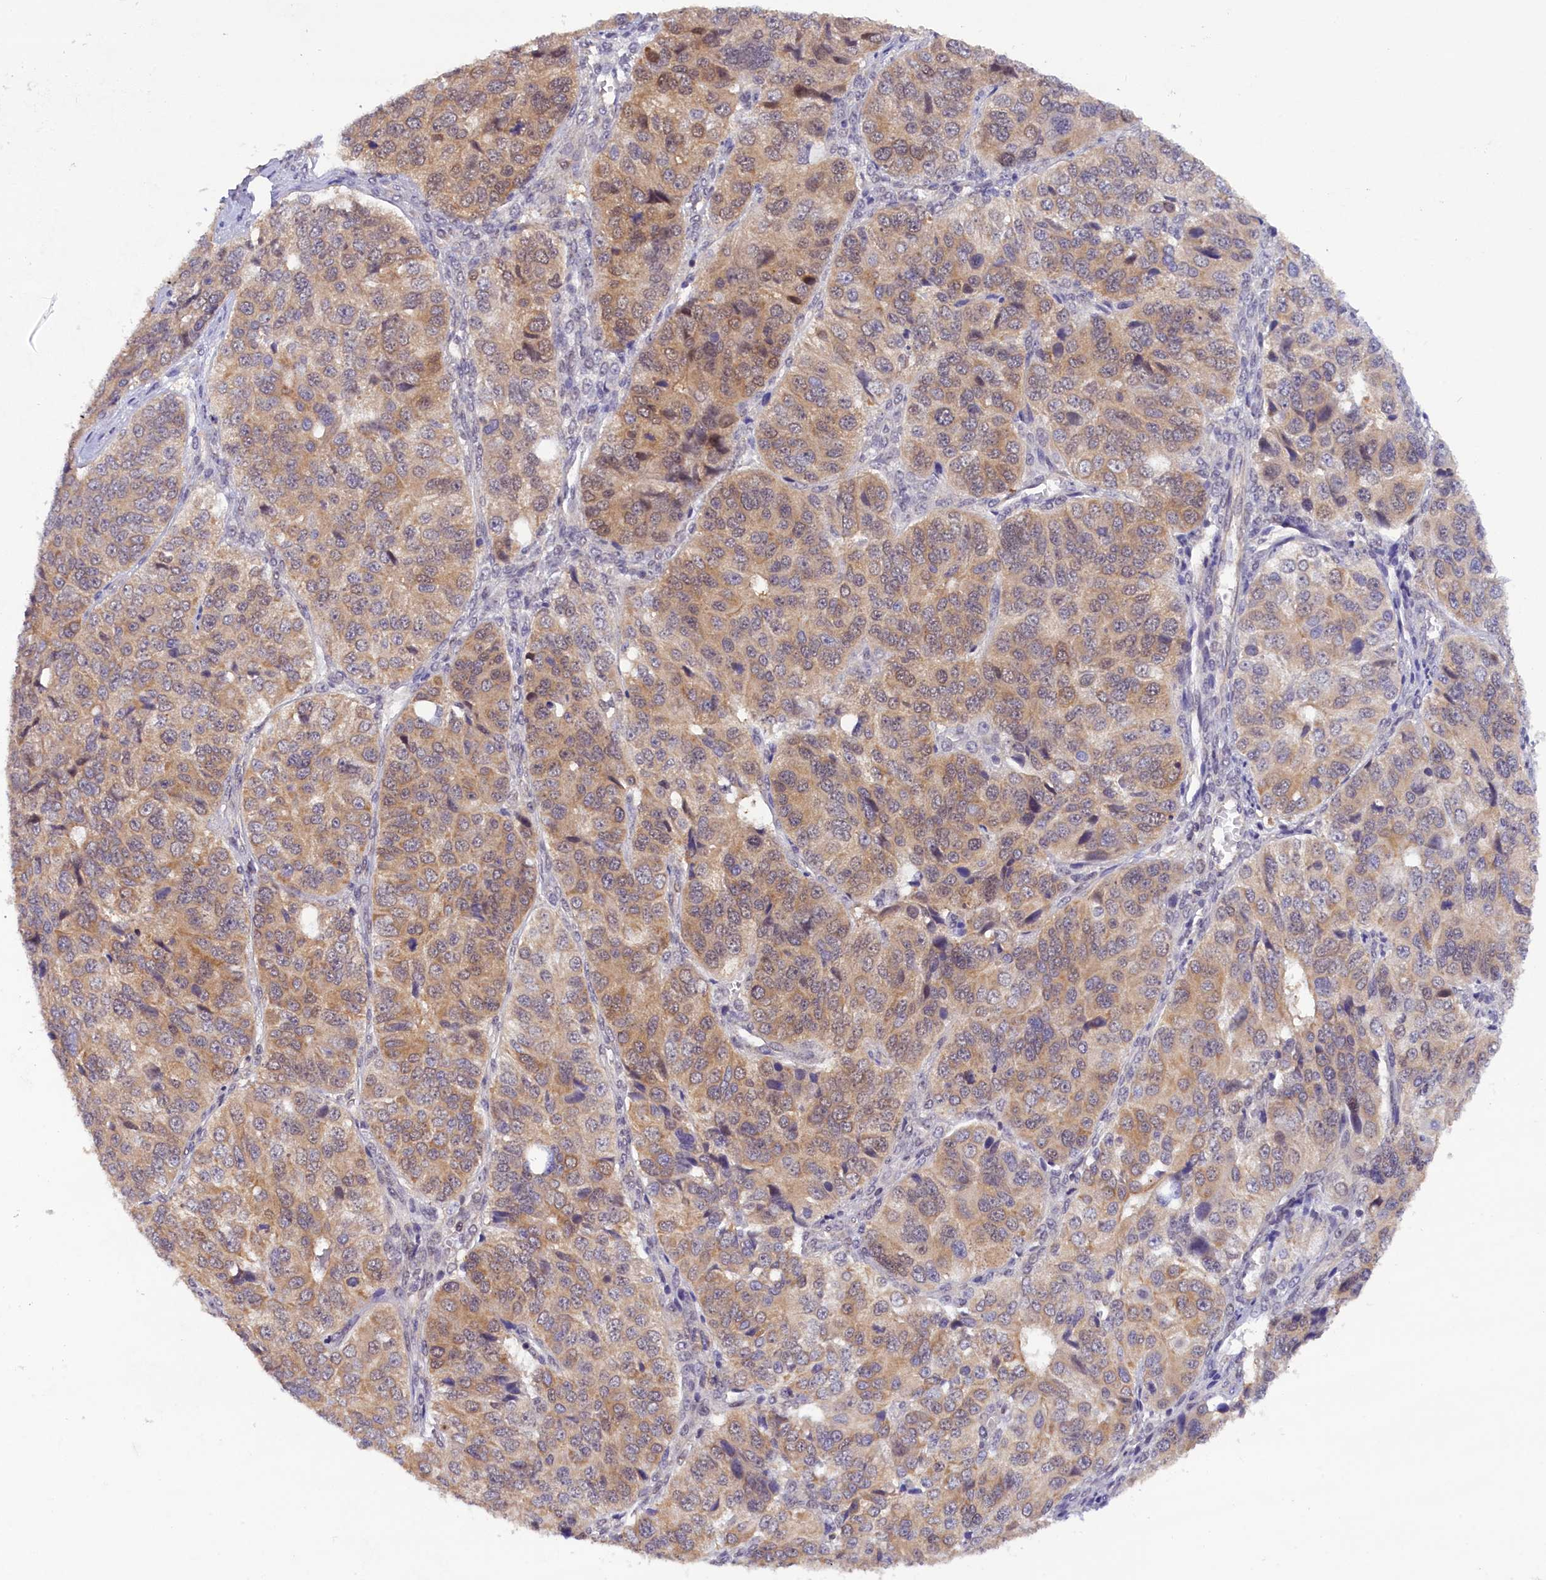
{"staining": {"intensity": "moderate", "quantity": "25%-75%", "location": "cytoplasmic/membranous"}, "tissue": "ovarian cancer", "cell_type": "Tumor cells", "image_type": "cancer", "snomed": [{"axis": "morphology", "description": "Carcinoma, endometroid"}, {"axis": "topography", "description": "Ovary"}], "caption": "Protein staining shows moderate cytoplasmic/membranous positivity in approximately 25%-75% of tumor cells in ovarian cancer.", "gene": "TBCB", "patient": {"sex": "female", "age": 51}}